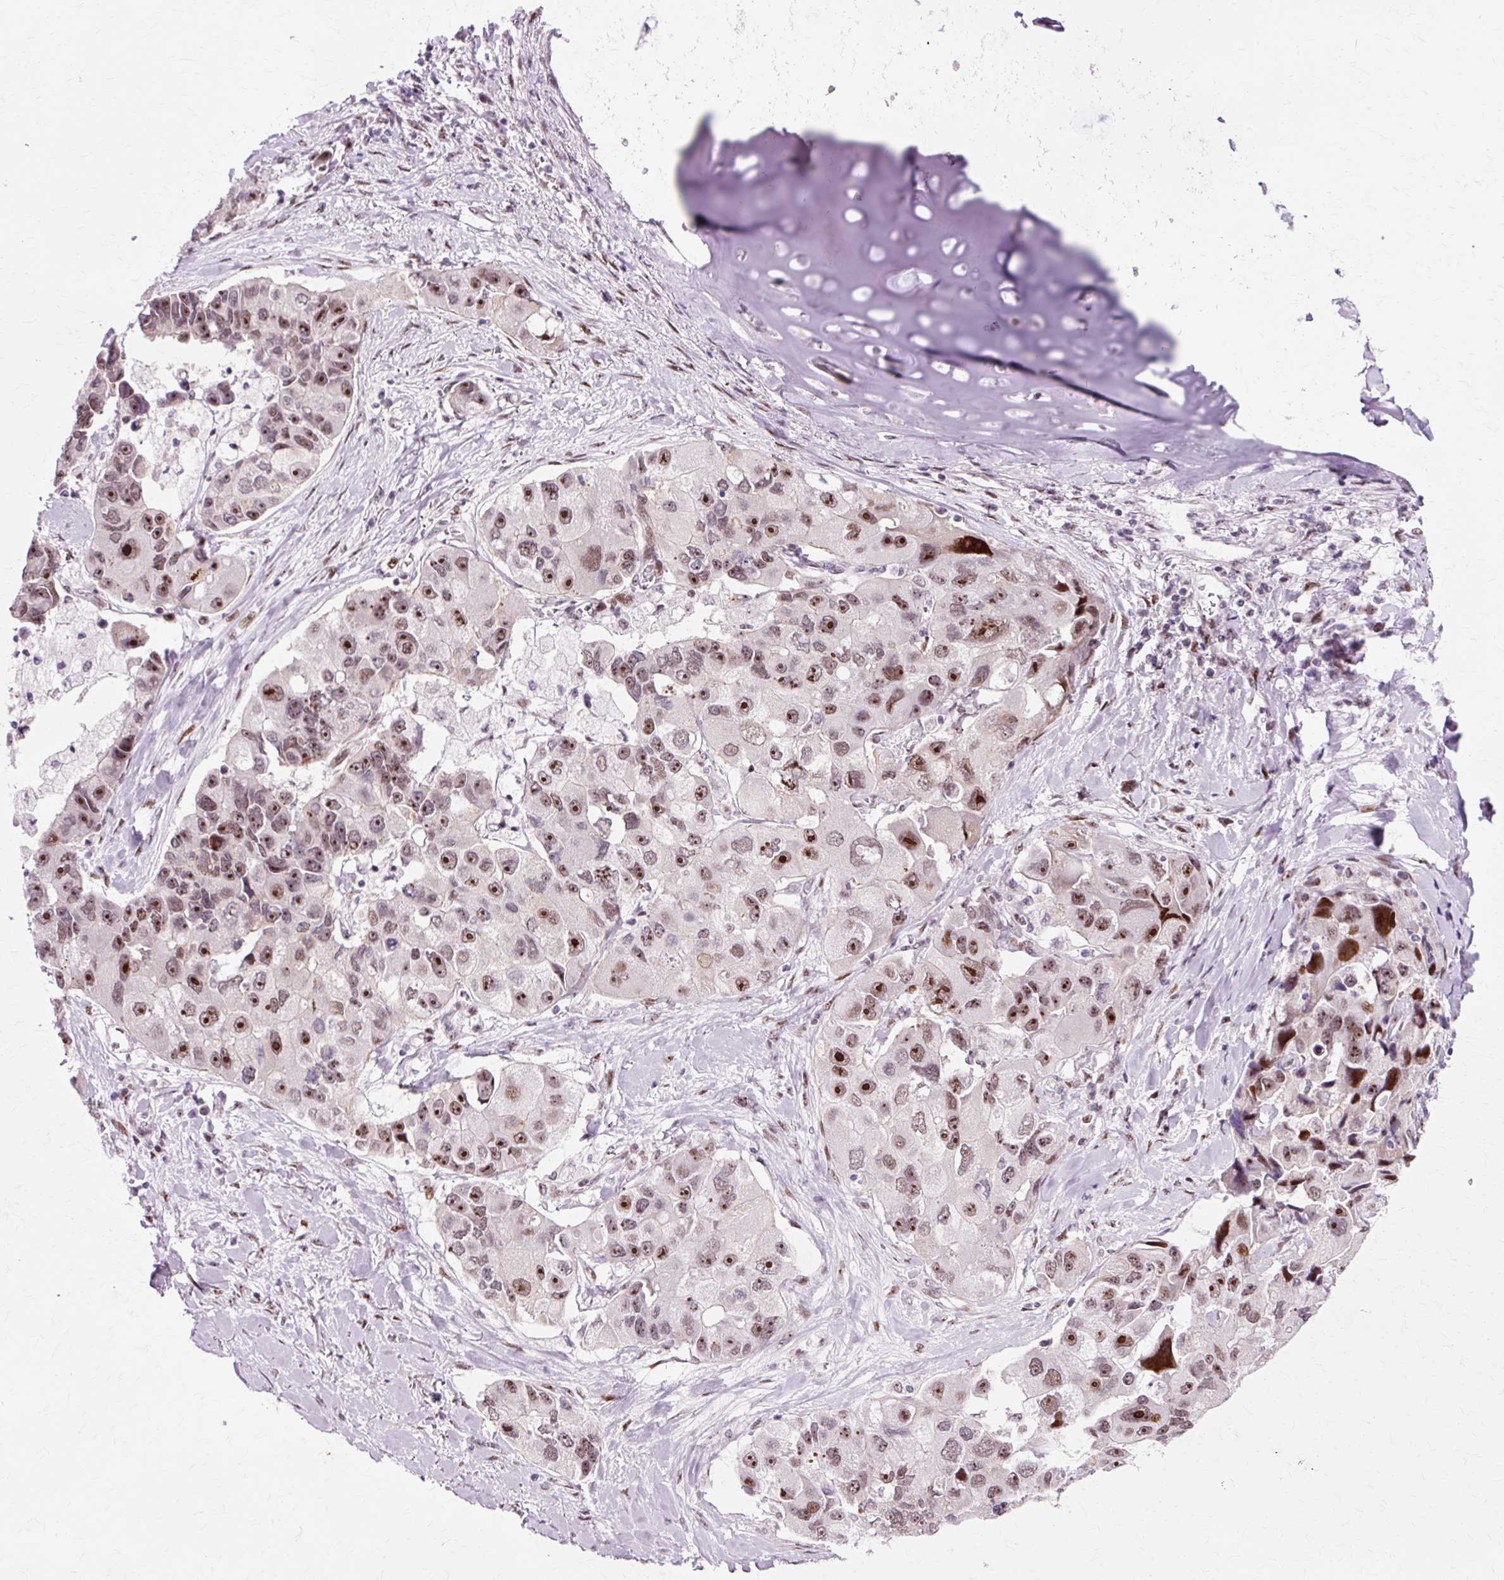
{"staining": {"intensity": "moderate", "quantity": ">75%", "location": "nuclear"}, "tissue": "lung cancer", "cell_type": "Tumor cells", "image_type": "cancer", "snomed": [{"axis": "morphology", "description": "Adenocarcinoma, NOS"}, {"axis": "topography", "description": "Lung"}], "caption": "Protein expression analysis of adenocarcinoma (lung) reveals moderate nuclear positivity in about >75% of tumor cells.", "gene": "MACROD2", "patient": {"sex": "female", "age": 54}}